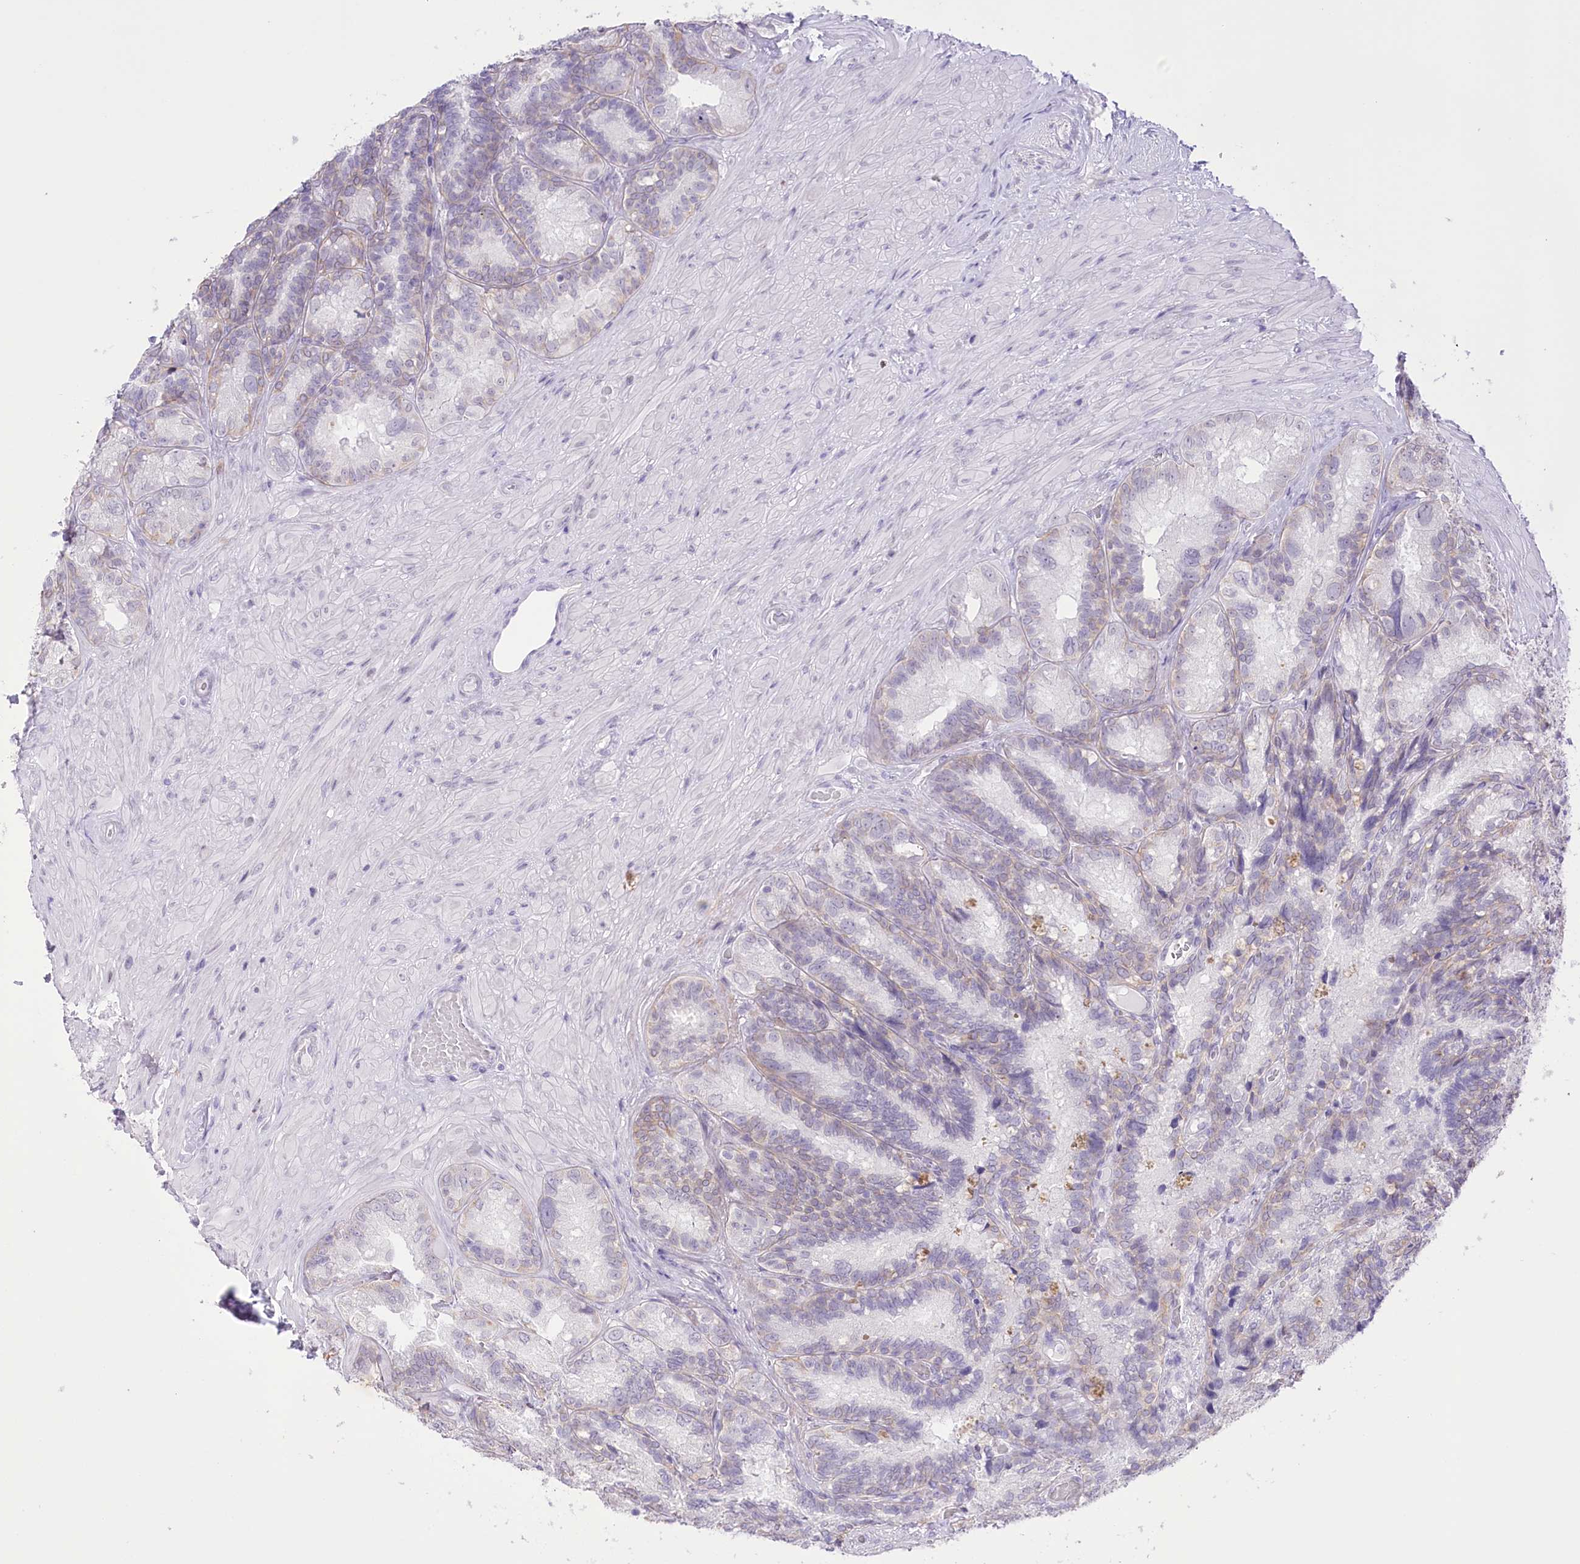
{"staining": {"intensity": "weak", "quantity": "<25%", "location": "cytoplasmic/membranous"}, "tissue": "seminal vesicle", "cell_type": "Glandular cells", "image_type": "normal", "snomed": [{"axis": "morphology", "description": "Normal tissue, NOS"}, {"axis": "topography", "description": "Seminal veicle"}], "caption": "Glandular cells show no significant protein expression in normal seminal vesicle. The staining was performed using DAB (3,3'-diaminobenzidine) to visualize the protein expression in brown, while the nuclei were stained in blue with hematoxylin (Magnification: 20x).", "gene": "SLC39A10", "patient": {"sex": "male", "age": 60}}